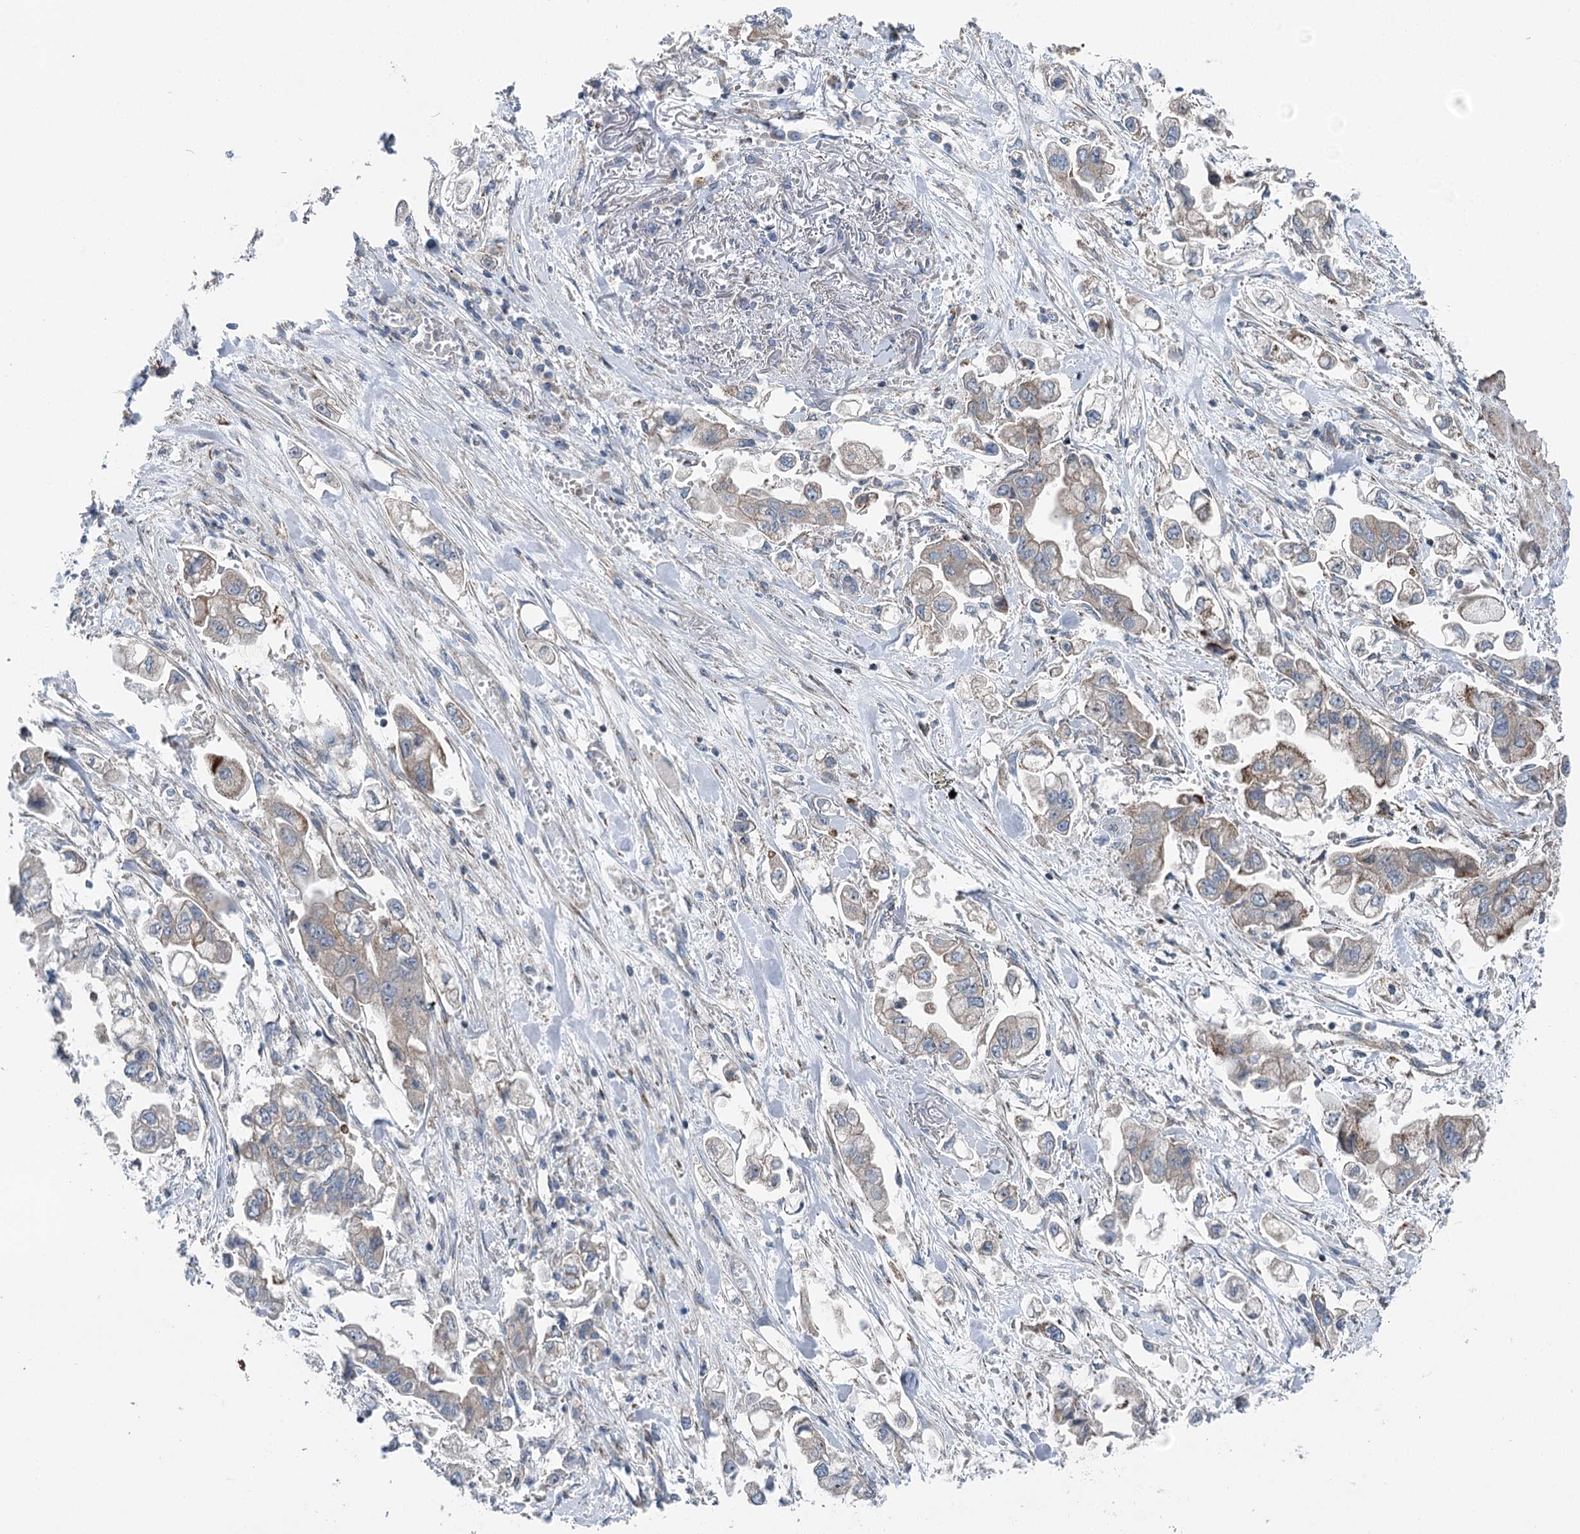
{"staining": {"intensity": "weak", "quantity": ">75%", "location": "cytoplasmic/membranous"}, "tissue": "stomach cancer", "cell_type": "Tumor cells", "image_type": "cancer", "snomed": [{"axis": "morphology", "description": "Adenocarcinoma, NOS"}, {"axis": "topography", "description": "Stomach"}], "caption": "A brown stain shows weak cytoplasmic/membranous staining of a protein in stomach cancer tumor cells. (DAB IHC with brightfield microscopy, high magnification).", "gene": "MARK2", "patient": {"sex": "male", "age": 62}}